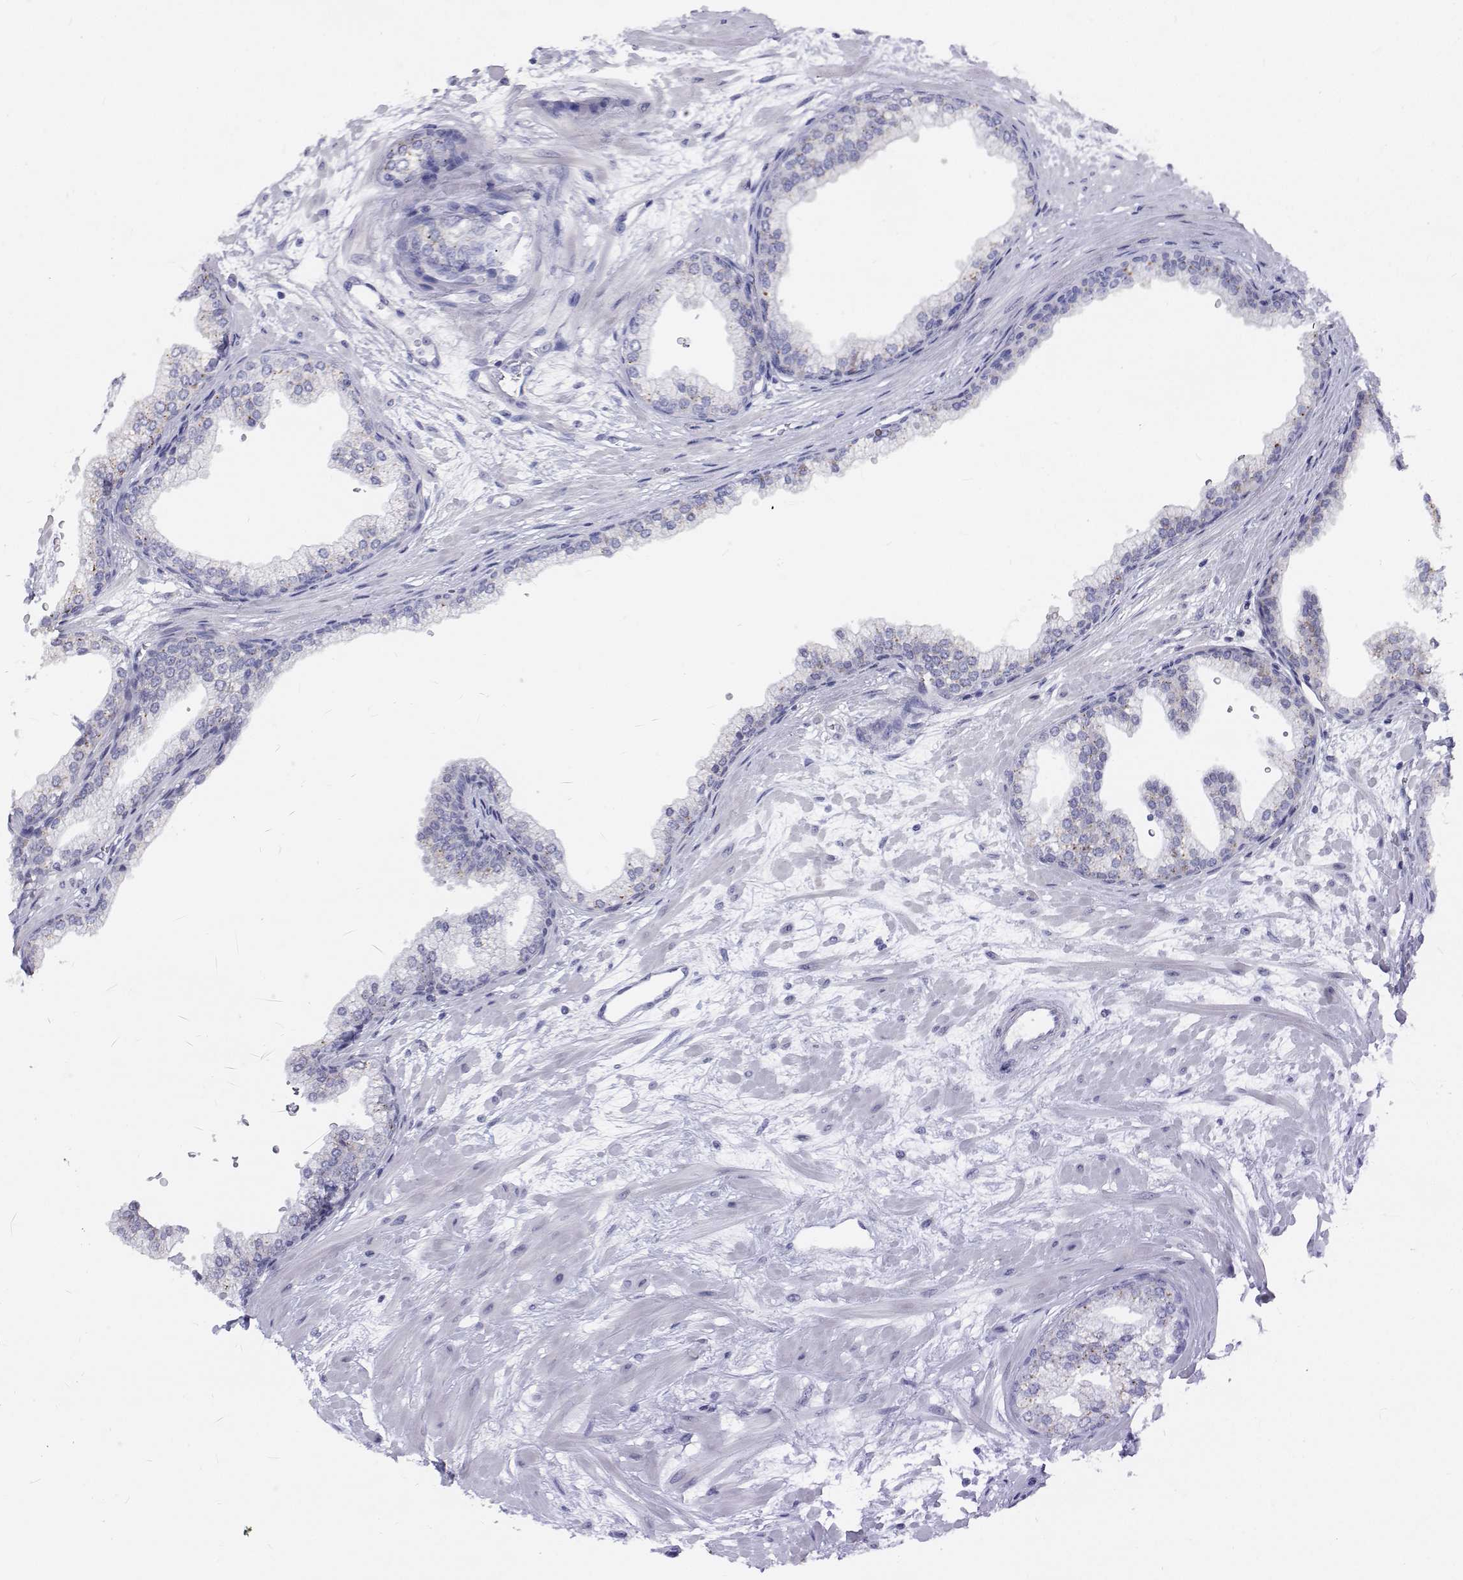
{"staining": {"intensity": "negative", "quantity": "none", "location": "none"}, "tissue": "prostate", "cell_type": "Glandular cells", "image_type": "normal", "snomed": [{"axis": "morphology", "description": "Normal tissue, NOS"}, {"axis": "topography", "description": "Prostate"}, {"axis": "topography", "description": "Peripheral nerve tissue"}], "caption": "Image shows no significant protein expression in glandular cells of benign prostate.", "gene": "NCR2", "patient": {"sex": "male", "age": 61}}